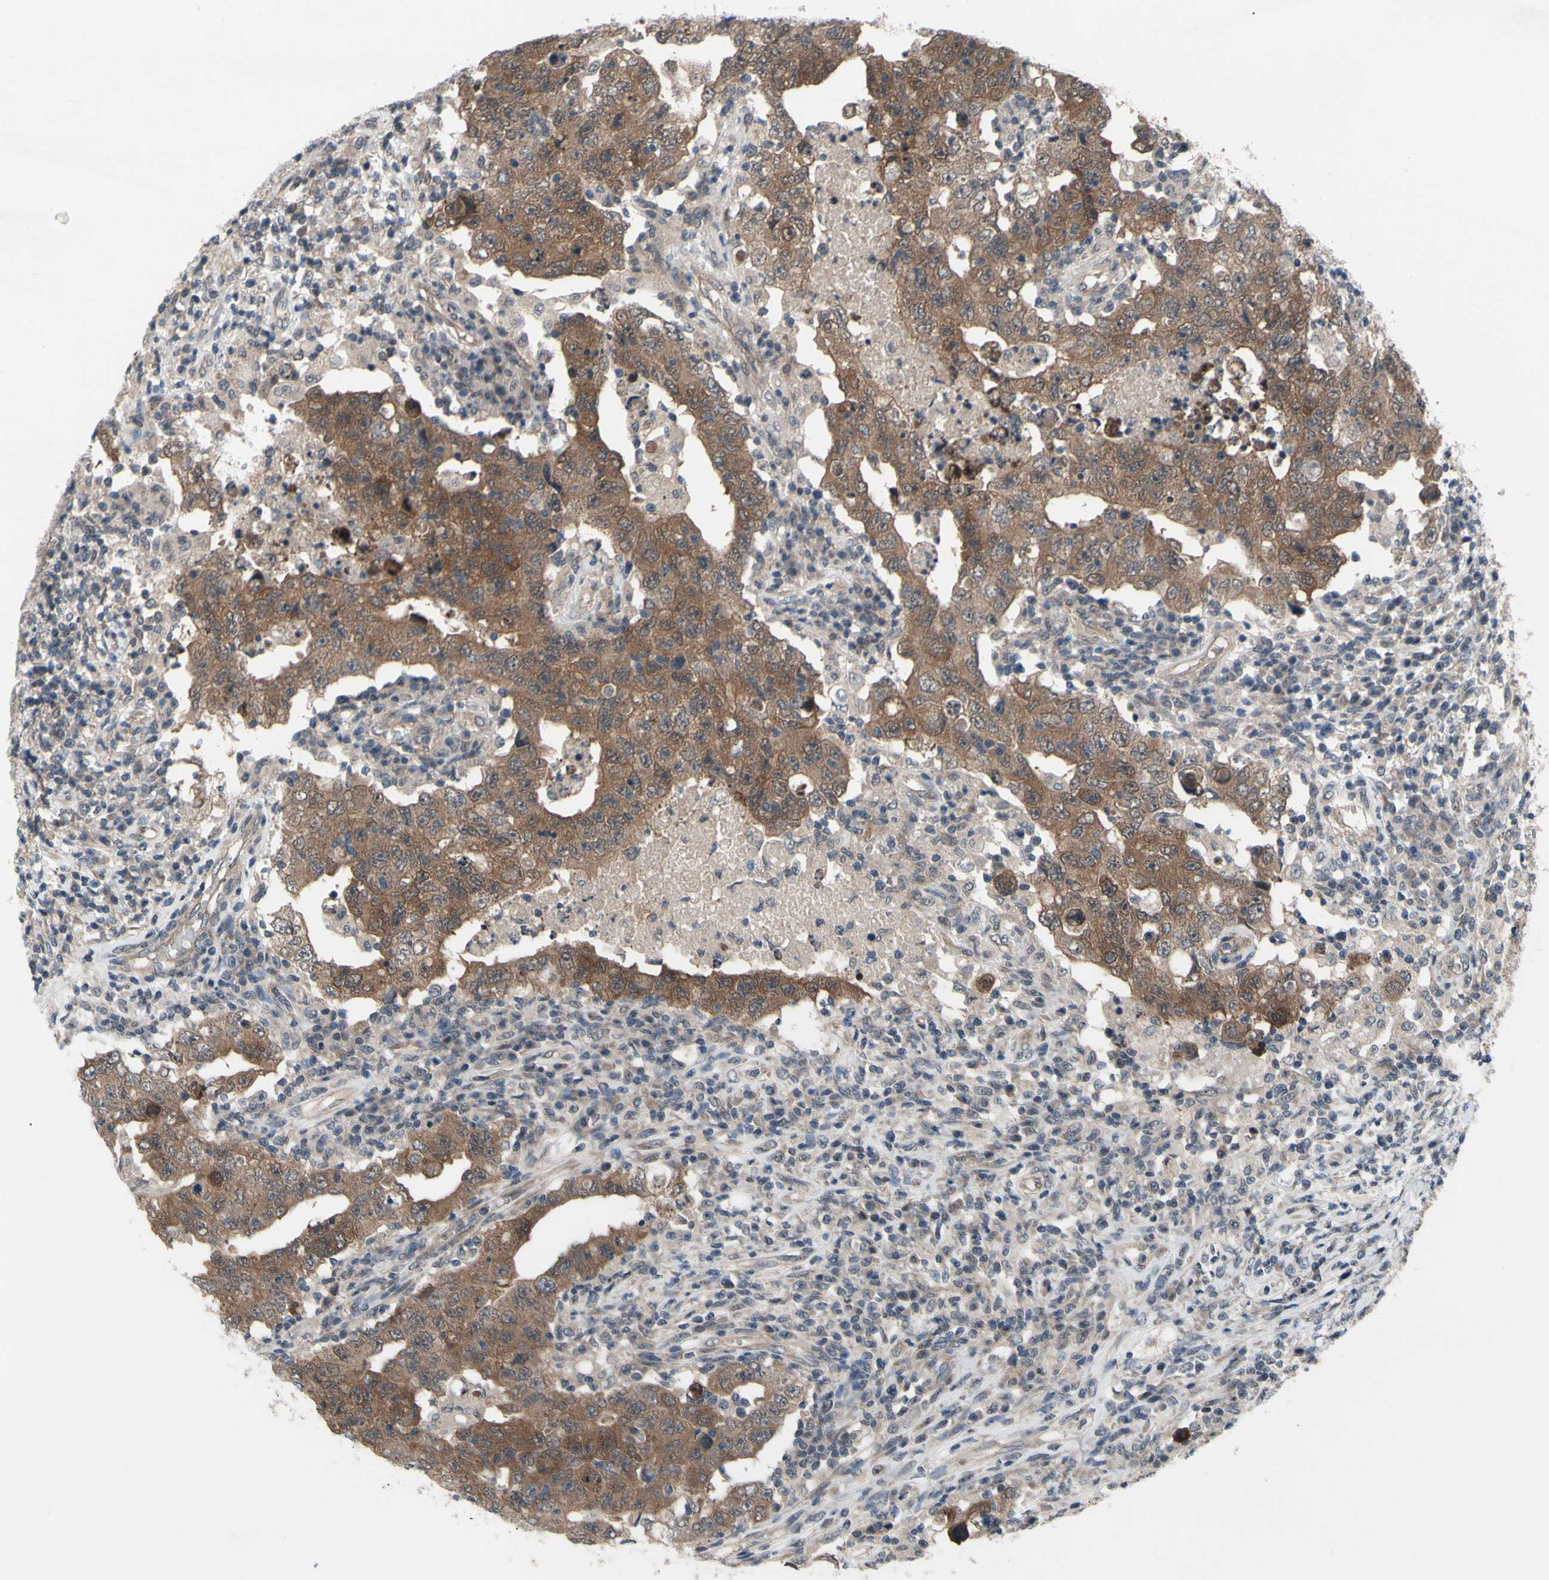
{"staining": {"intensity": "moderate", "quantity": ">75%", "location": "cytoplasmic/membranous"}, "tissue": "testis cancer", "cell_type": "Tumor cells", "image_type": "cancer", "snomed": [{"axis": "morphology", "description": "Carcinoma, Embryonal, NOS"}, {"axis": "topography", "description": "Testis"}], "caption": "Immunohistochemical staining of human testis cancer (embryonal carcinoma) demonstrates moderate cytoplasmic/membranous protein positivity in about >75% of tumor cells.", "gene": "TRDMT1", "patient": {"sex": "male", "age": 26}}